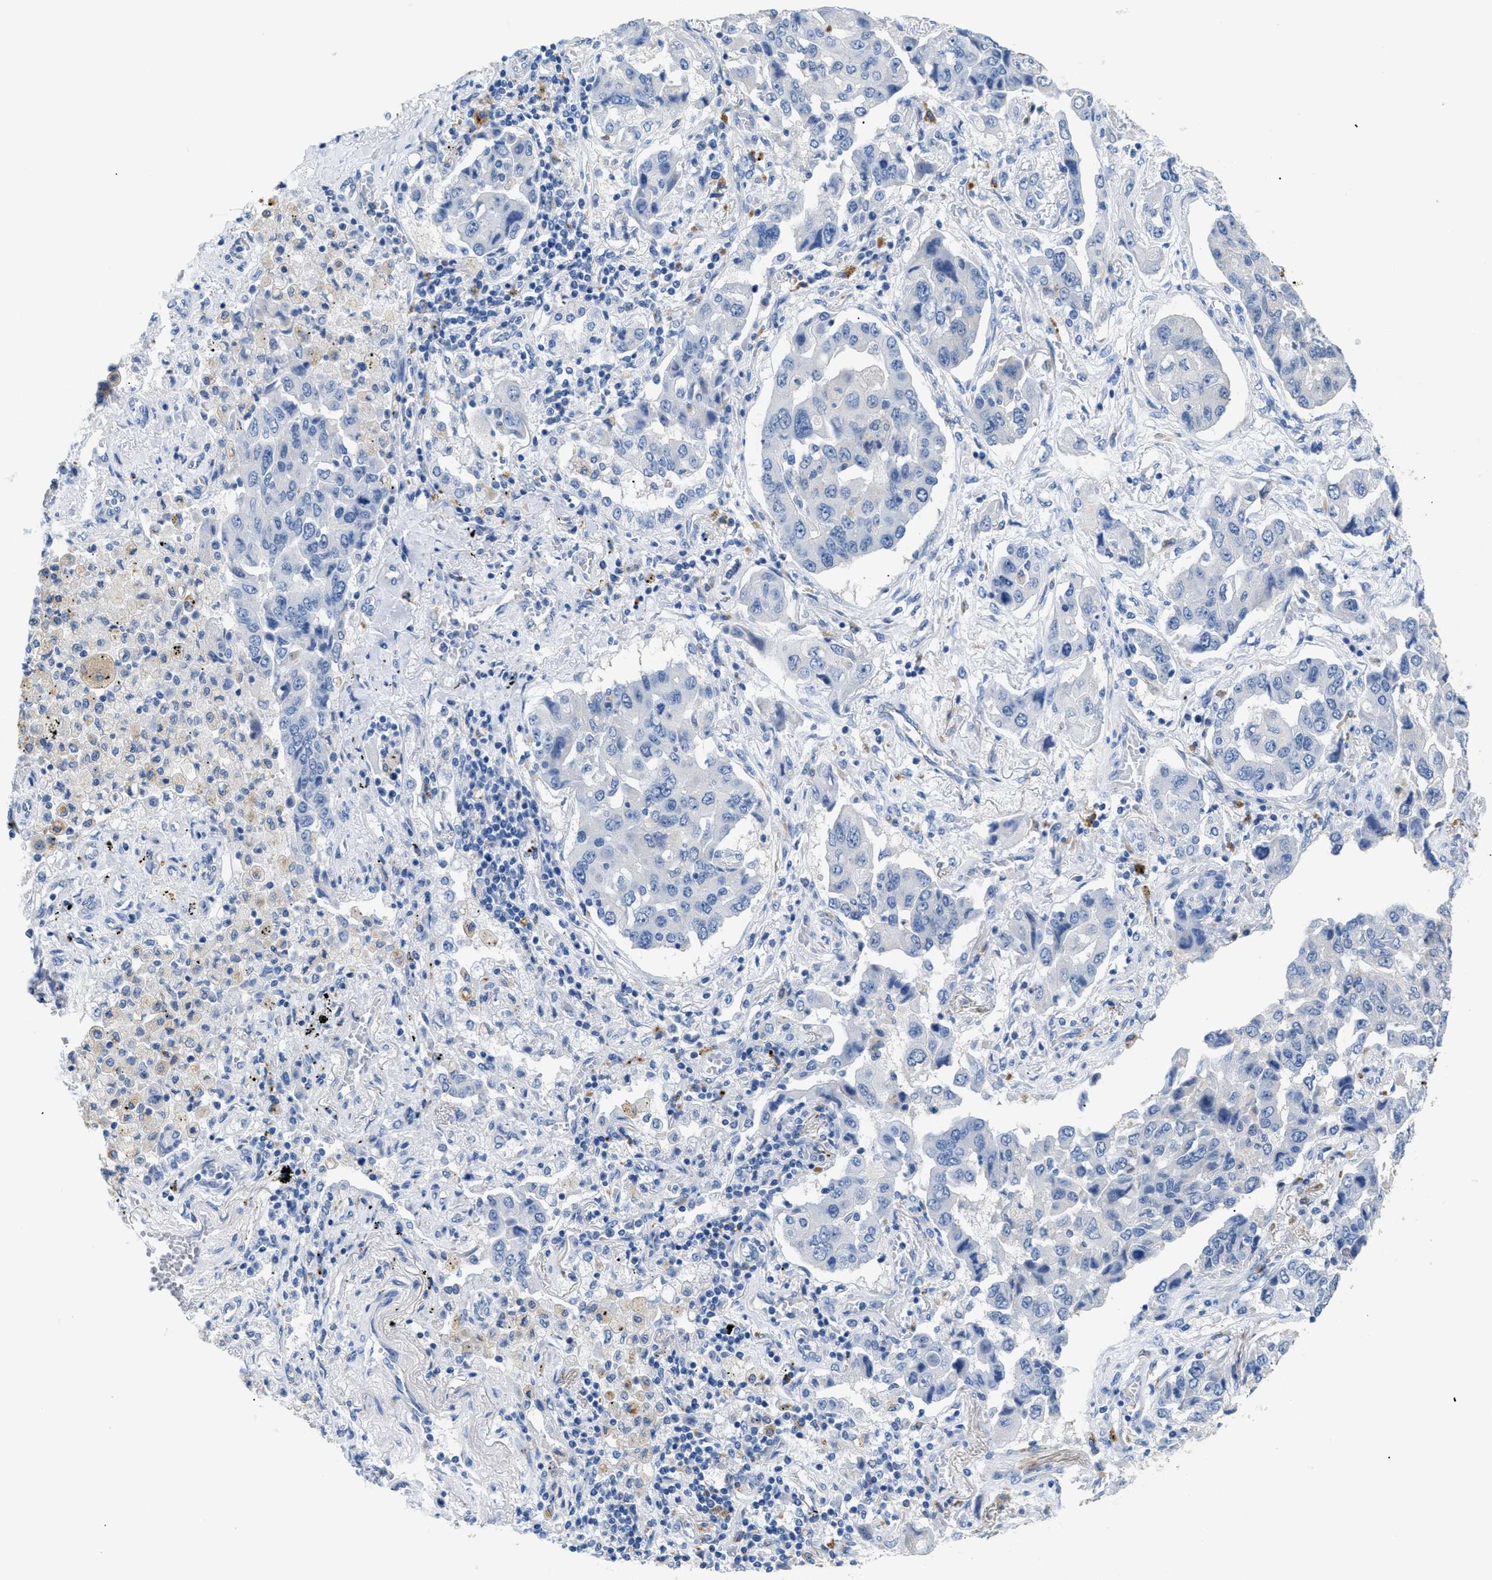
{"staining": {"intensity": "negative", "quantity": "none", "location": "none"}, "tissue": "lung cancer", "cell_type": "Tumor cells", "image_type": "cancer", "snomed": [{"axis": "morphology", "description": "Adenocarcinoma, NOS"}, {"axis": "topography", "description": "Lung"}], "caption": "High power microscopy image of an immunohistochemistry micrograph of adenocarcinoma (lung), revealing no significant staining in tumor cells.", "gene": "APOBEC2", "patient": {"sex": "female", "age": 65}}